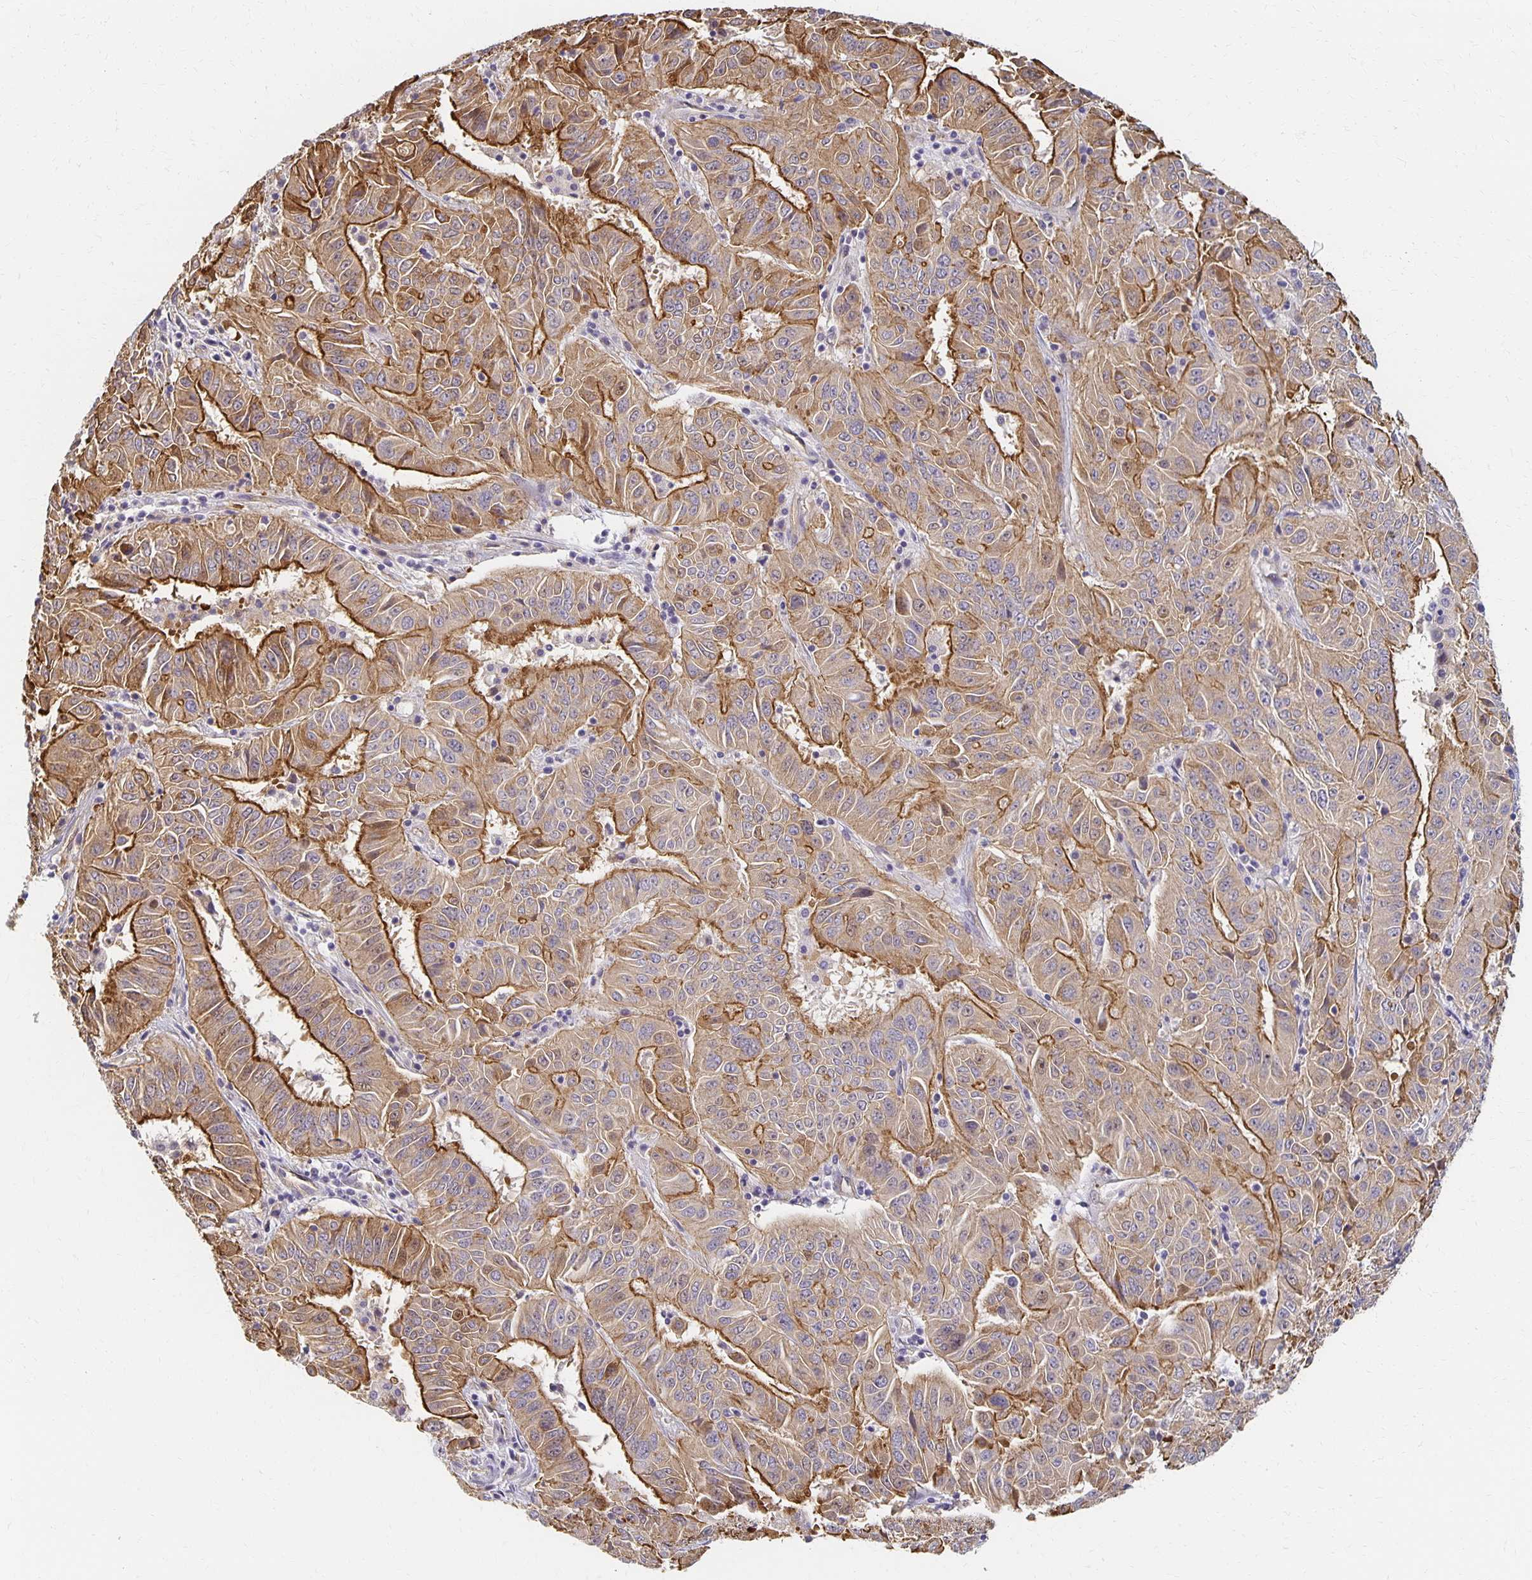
{"staining": {"intensity": "moderate", "quantity": ">75%", "location": "cytoplasmic/membranous"}, "tissue": "pancreatic cancer", "cell_type": "Tumor cells", "image_type": "cancer", "snomed": [{"axis": "morphology", "description": "Adenocarcinoma, NOS"}, {"axis": "topography", "description": "Pancreas"}], "caption": "Adenocarcinoma (pancreatic) stained for a protein (brown) shows moderate cytoplasmic/membranous positive expression in approximately >75% of tumor cells.", "gene": "SORL1", "patient": {"sex": "male", "age": 63}}